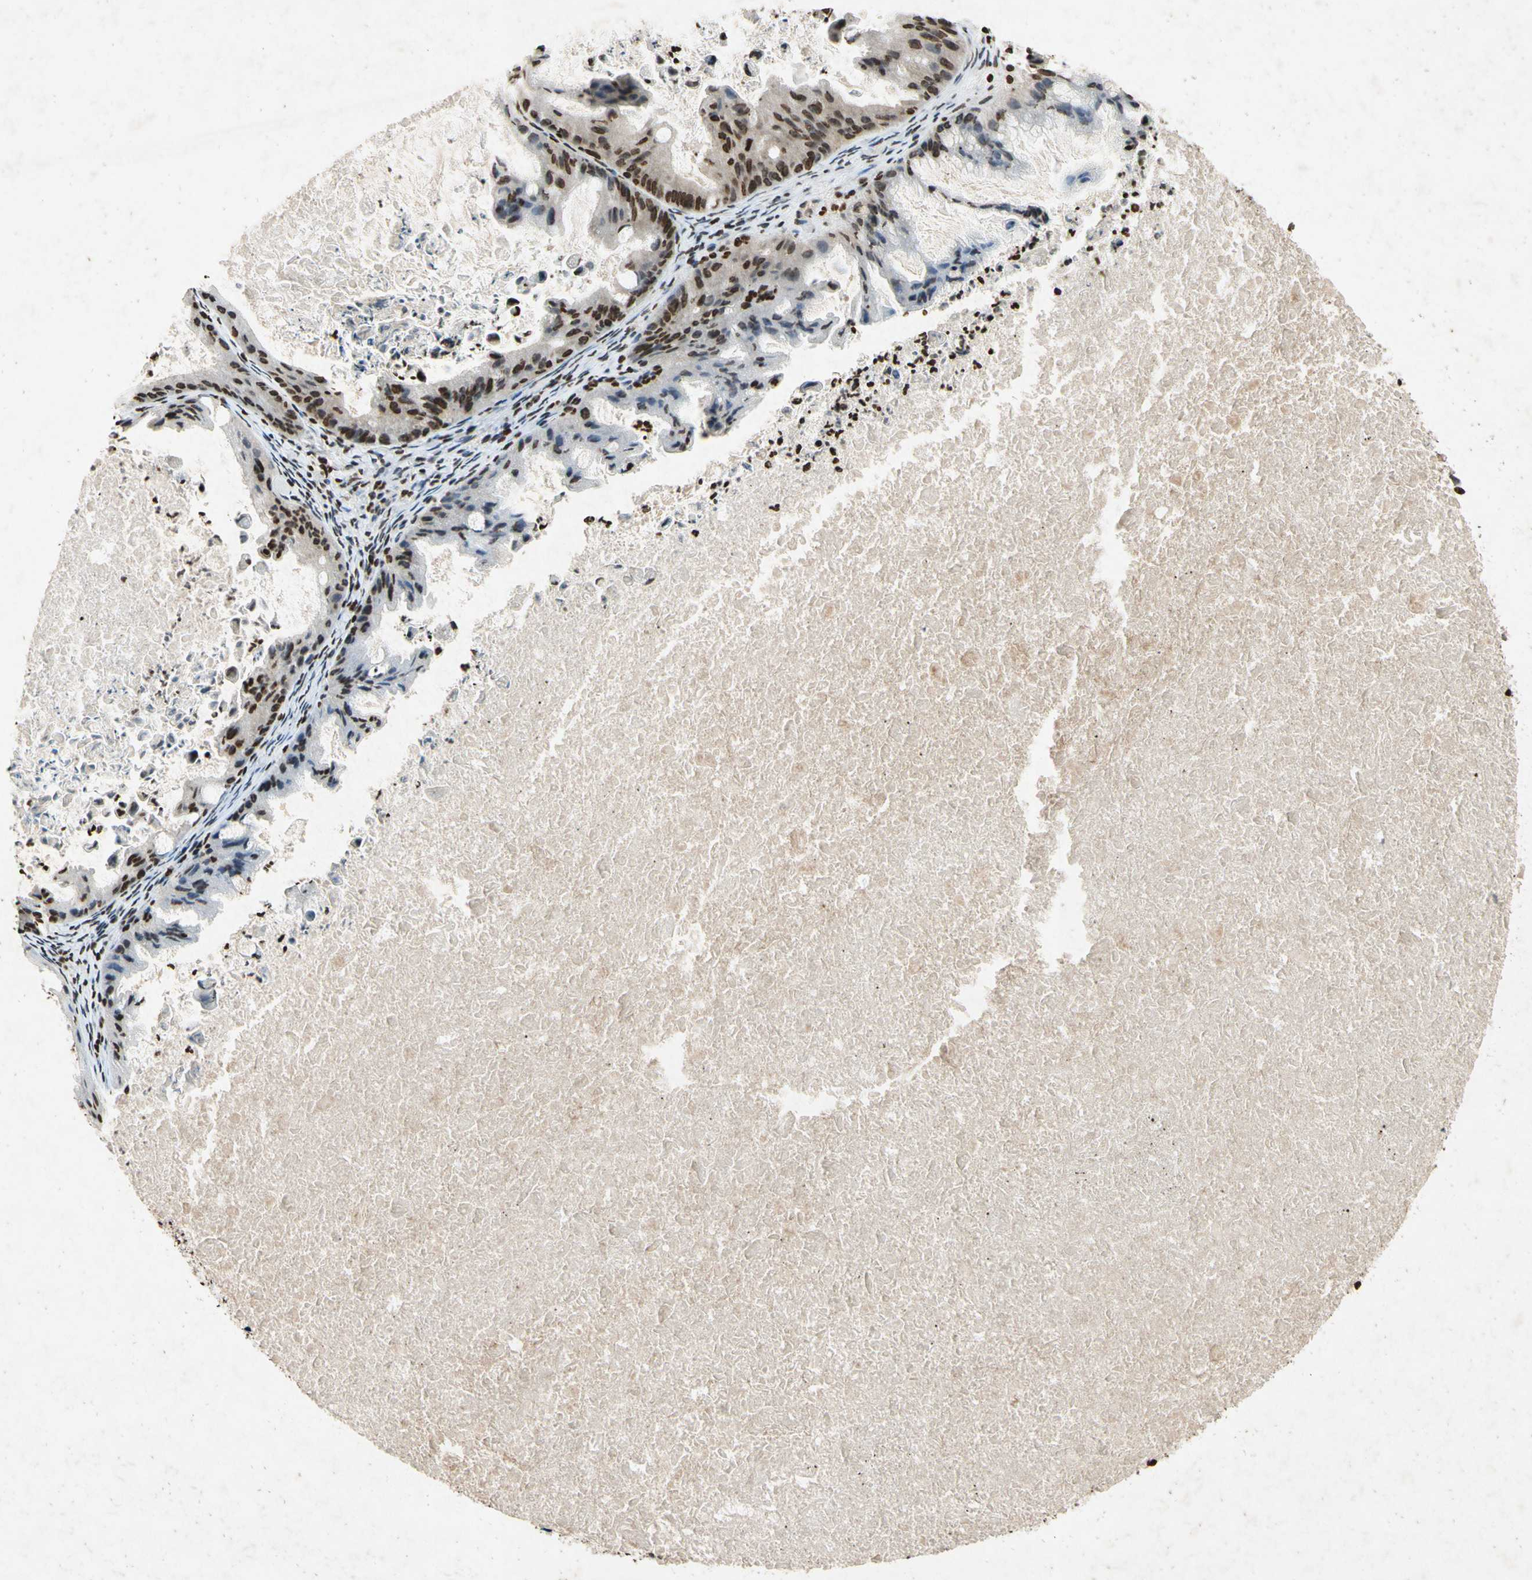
{"staining": {"intensity": "strong", "quantity": "25%-75%", "location": "nuclear"}, "tissue": "ovarian cancer", "cell_type": "Tumor cells", "image_type": "cancer", "snomed": [{"axis": "morphology", "description": "Cystadenocarcinoma, mucinous, NOS"}, {"axis": "topography", "description": "Ovary"}], "caption": "The micrograph displays a brown stain indicating the presence of a protein in the nuclear of tumor cells in ovarian cancer (mucinous cystadenocarcinoma). (brown staining indicates protein expression, while blue staining denotes nuclei).", "gene": "HOXB3", "patient": {"sex": "female", "age": 37}}